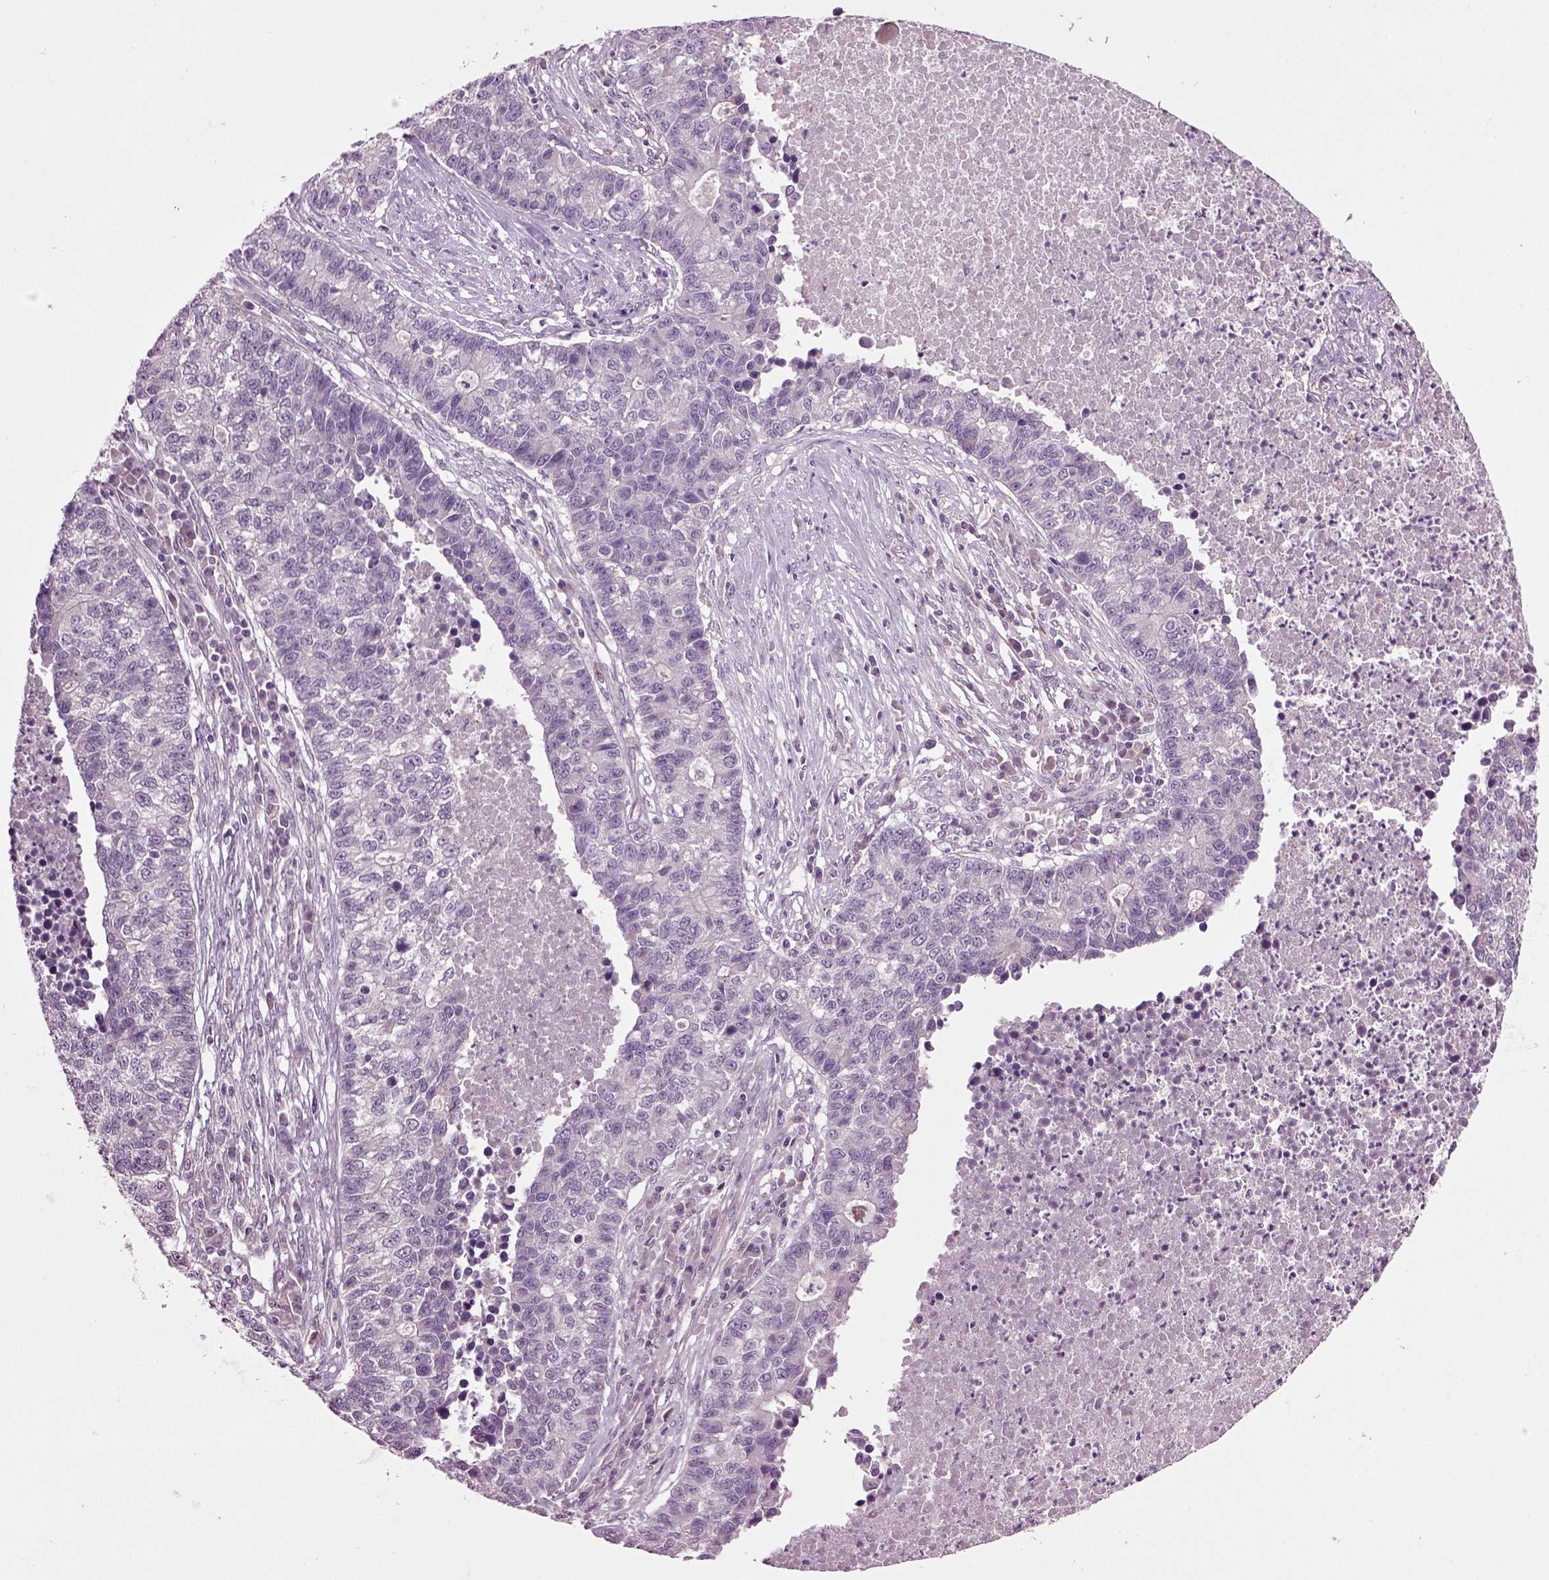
{"staining": {"intensity": "negative", "quantity": "none", "location": "none"}, "tissue": "lung cancer", "cell_type": "Tumor cells", "image_type": "cancer", "snomed": [{"axis": "morphology", "description": "Adenocarcinoma, NOS"}, {"axis": "topography", "description": "Lung"}], "caption": "This is a micrograph of immunohistochemistry staining of lung cancer, which shows no staining in tumor cells.", "gene": "SLC17A6", "patient": {"sex": "male", "age": 57}}